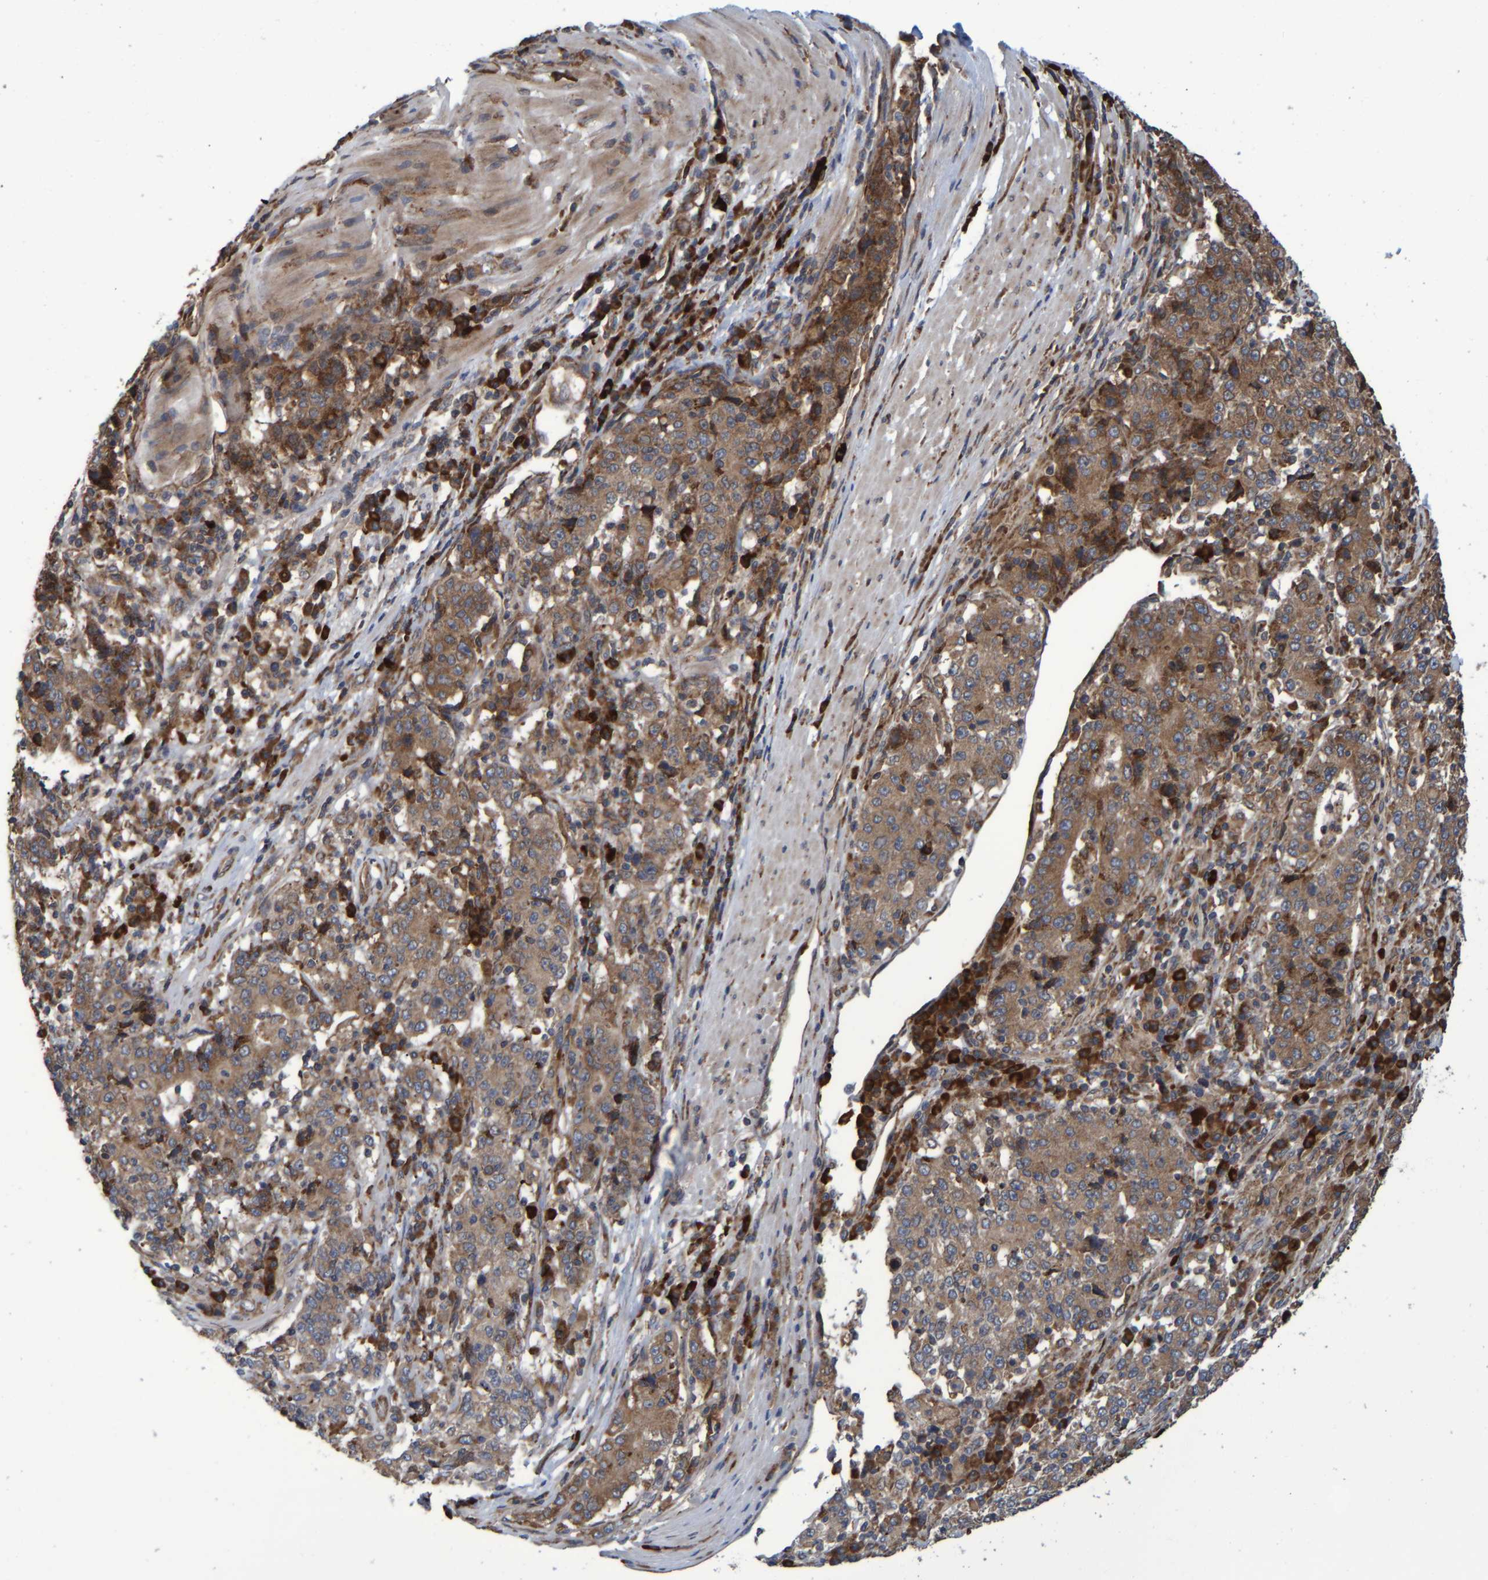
{"staining": {"intensity": "moderate", "quantity": ">75%", "location": "cytoplasmic/membranous"}, "tissue": "stomach cancer", "cell_type": "Tumor cells", "image_type": "cancer", "snomed": [{"axis": "morphology", "description": "Adenocarcinoma, NOS"}, {"axis": "topography", "description": "Stomach"}], "caption": "Human stomach cancer stained for a protein (brown) displays moderate cytoplasmic/membranous positive positivity in approximately >75% of tumor cells.", "gene": "SPAG5", "patient": {"sex": "male", "age": 59}}